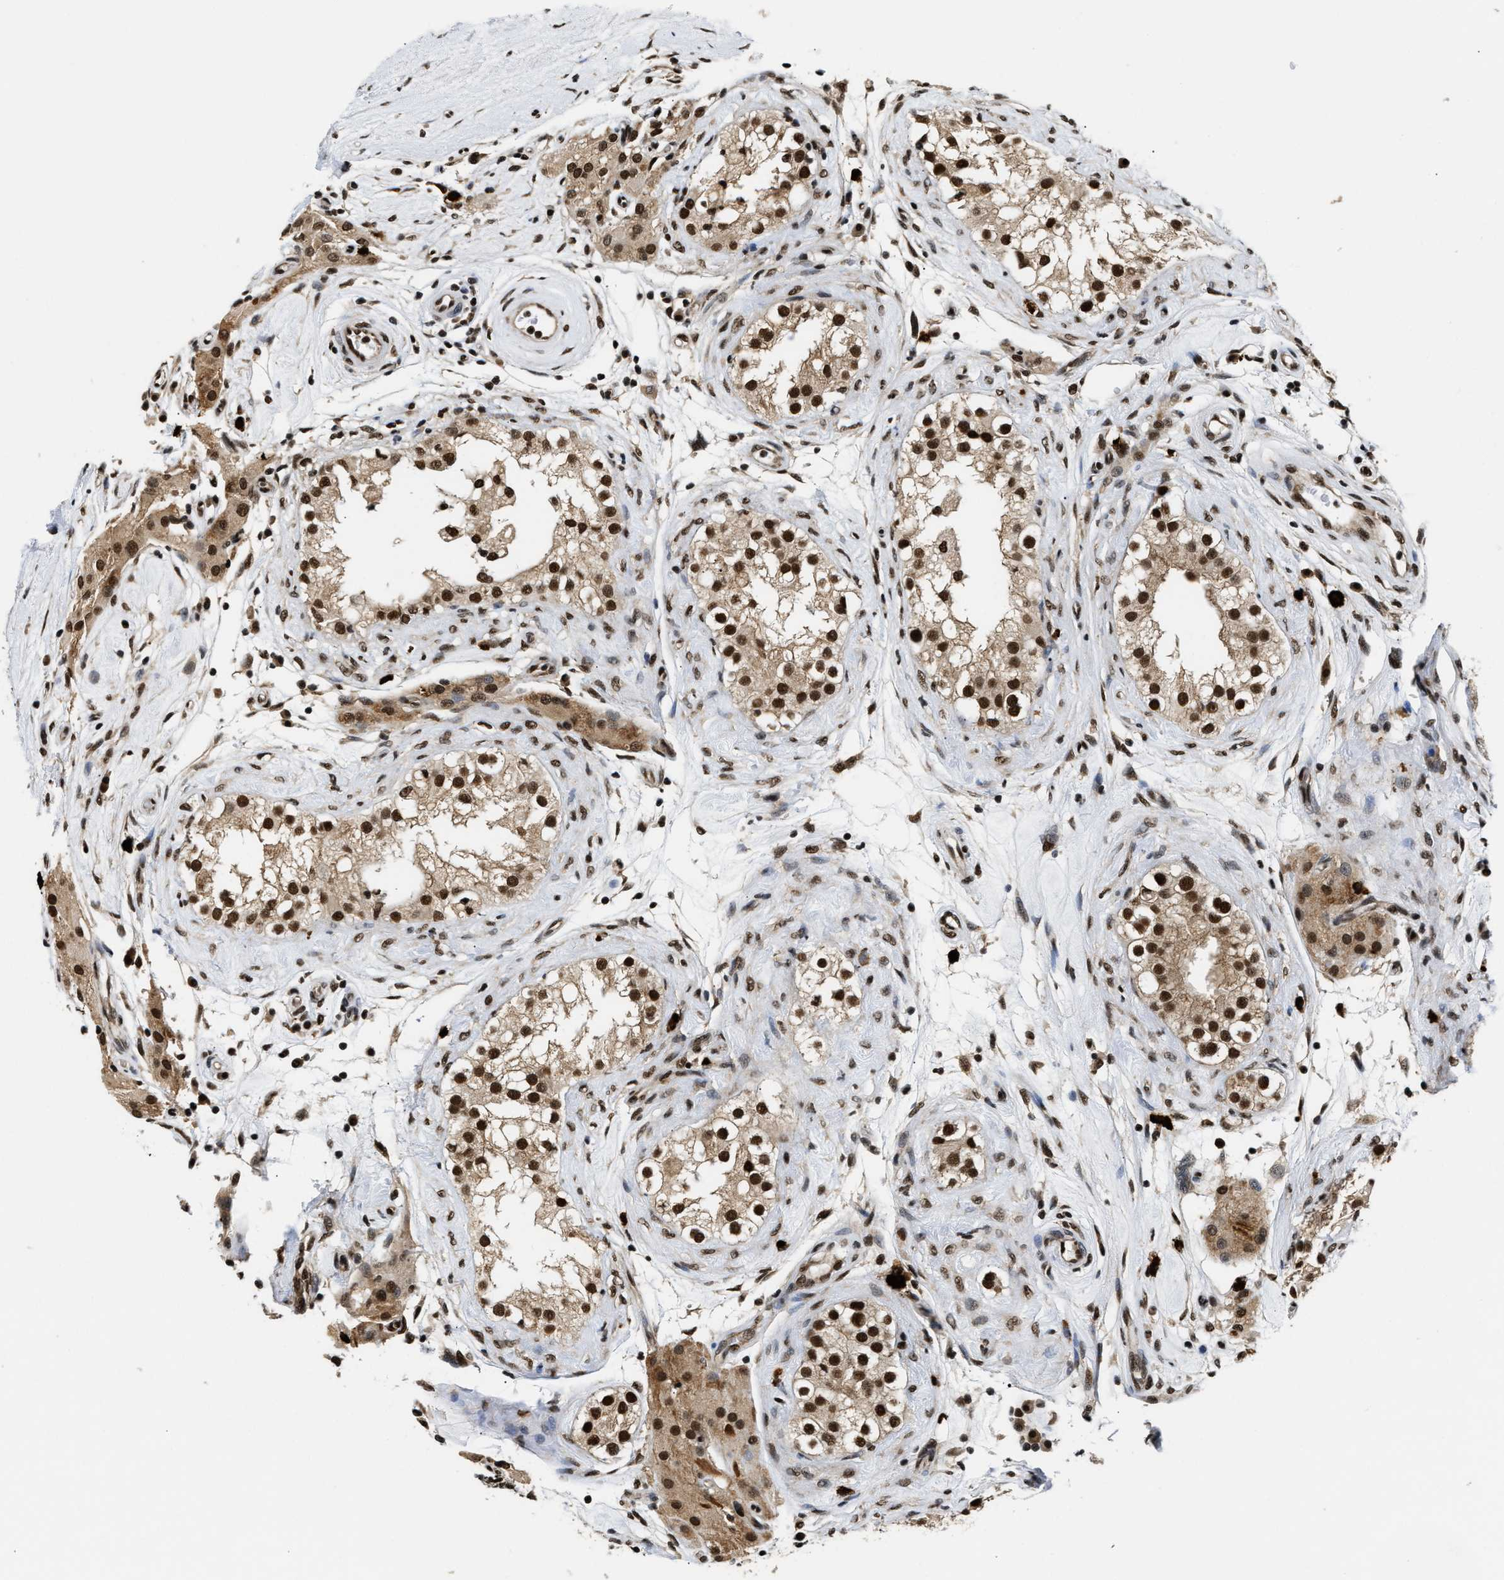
{"staining": {"intensity": "strong", "quantity": ">75%", "location": "cytoplasmic/membranous,nuclear"}, "tissue": "epididymis", "cell_type": "Glandular cells", "image_type": "normal", "snomed": [{"axis": "morphology", "description": "Normal tissue, NOS"}, {"axis": "morphology", "description": "Inflammation, NOS"}, {"axis": "topography", "description": "Epididymis"}], "caption": "IHC histopathology image of benign epididymis: human epididymis stained using immunohistochemistry (IHC) shows high levels of strong protein expression localized specifically in the cytoplasmic/membranous,nuclear of glandular cells, appearing as a cytoplasmic/membranous,nuclear brown color.", "gene": "CCNDBP1", "patient": {"sex": "male", "age": 84}}